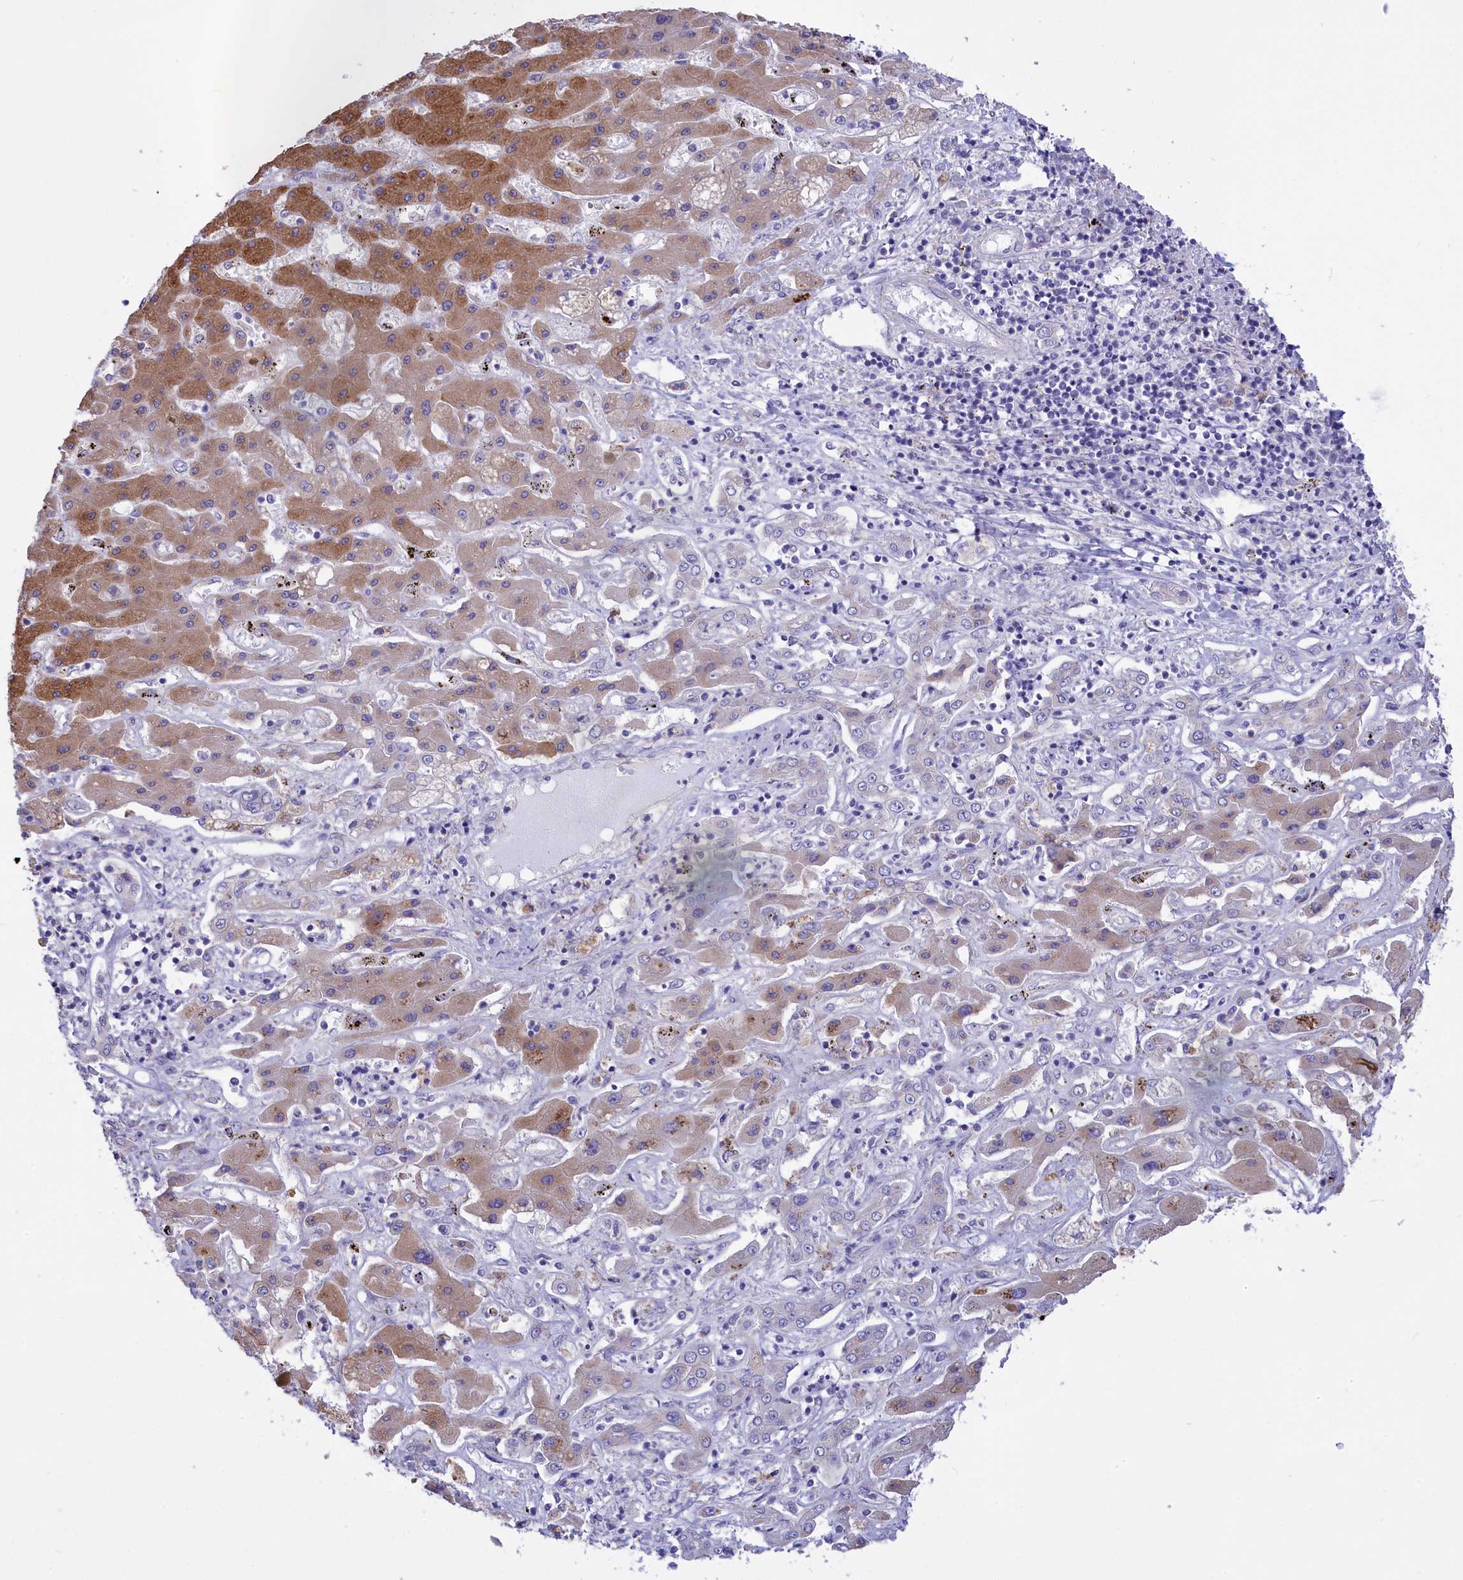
{"staining": {"intensity": "moderate", "quantity": "<25%", "location": "cytoplasmic/membranous"}, "tissue": "liver cancer", "cell_type": "Tumor cells", "image_type": "cancer", "snomed": [{"axis": "morphology", "description": "Cholangiocarcinoma"}, {"axis": "topography", "description": "Liver"}], "caption": "Protein expression analysis of human liver cancer (cholangiocarcinoma) reveals moderate cytoplasmic/membranous positivity in approximately <25% of tumor cells.", "gene": "CYP2U1", "patient": {"sex": "male", "age": 67}}